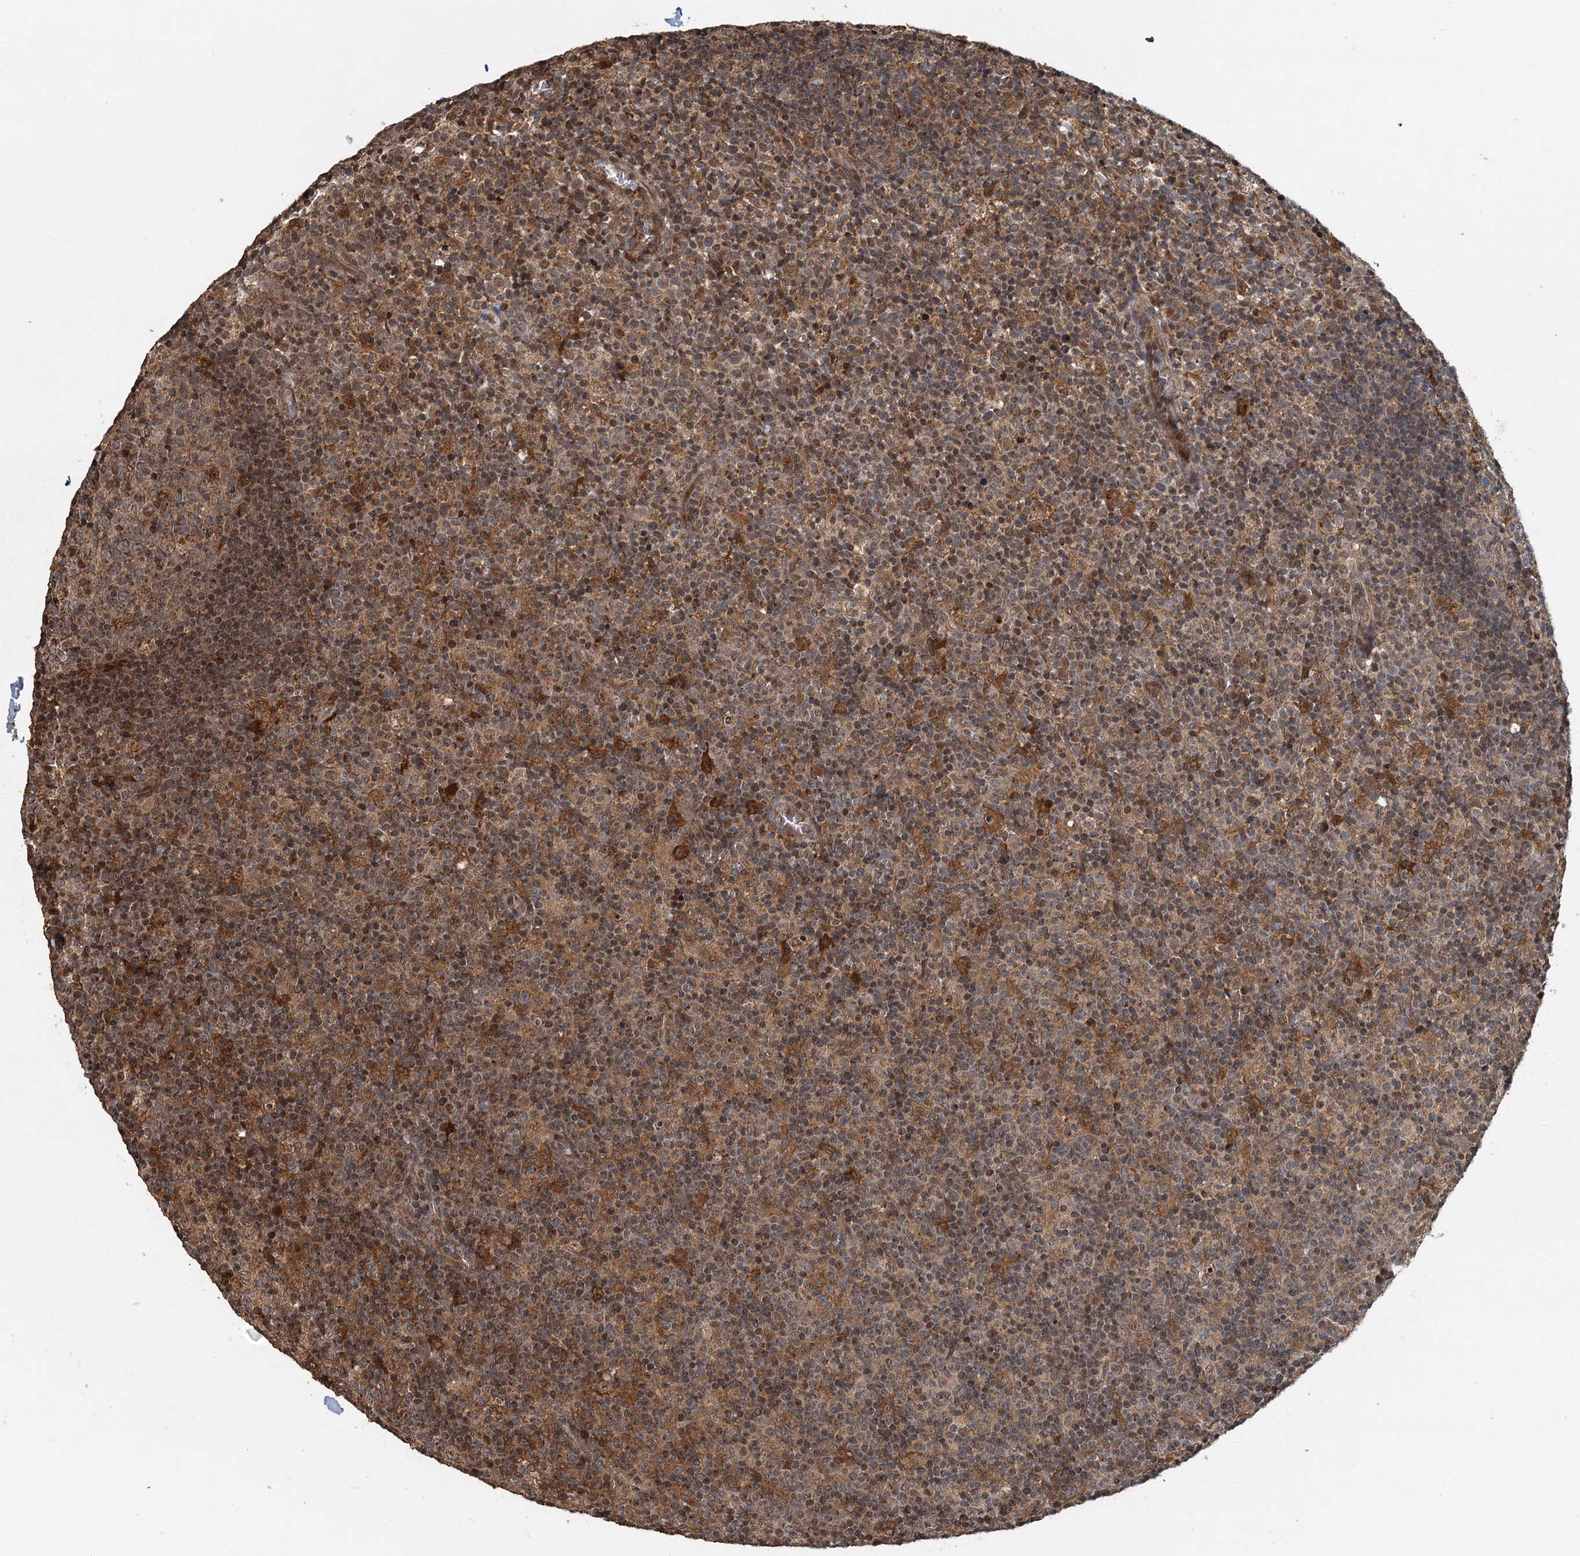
{"staining": {"intensity": "weak", "quantity": ">75%", "location": "cytoplasmic/membranous"}, "tissue": "lymph node", "cell_type": "Germinal center cells", "image_type": "normal", "snomed": [{"axis": "morphology", "description": "Normal tissue, NOS"}, {"axis": "morphology", "description": "Inflammation, NOS"}, {"axis": "topography", "description": "Lymph node"}], "caption": "Germinal center cells exhibit low levels of weak cytoplasmic/membranous positivity in about >75% of cells in unremarkable lymph node. The staining is performed using DAB (3,3'-diaminobenzidine) brown chromogen to label protein expression. The nuclei are counter-stained blue using hematoxylin.", "gene": "INSIG2", "patient": {"sex": "male", "age": 55}}